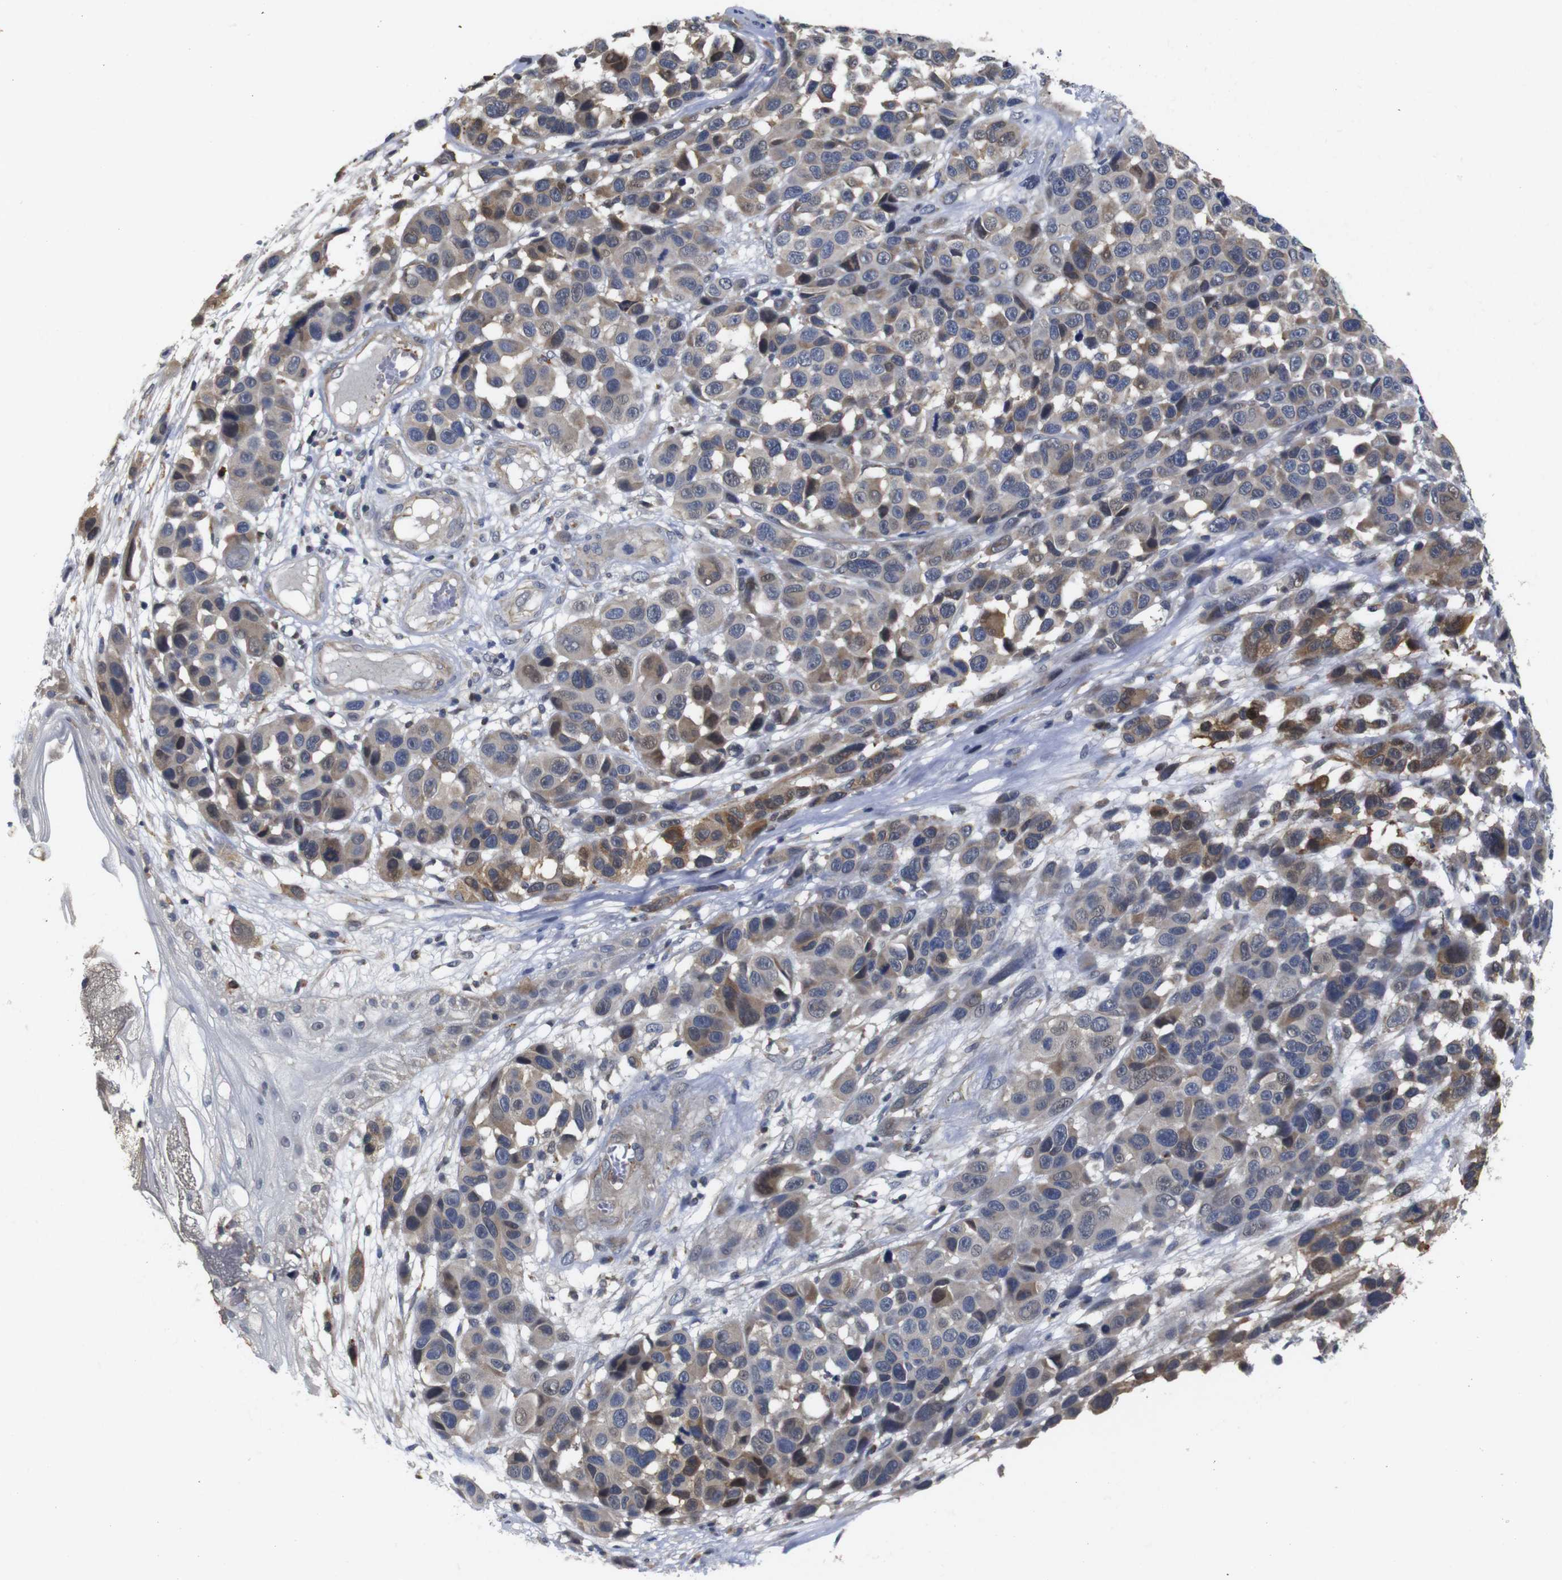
{"staining": {"intensity": "moderate", "quantity": "25%-75%", "location": "cytoplasmic/membranous"}, "tissue": "melanoma", "cell_type": "Tumor cells", "image_type": "cancer", "snomed": [{"axis": "morphology", "description": "Malignant melanoma, NOS"}, {"axis": "topography", "description": "Skin"}], "caption": "A high-resolution photomicrograph shows IHC staining of melanoma, which reveals moderate cytoplasmic/membranous staining in about 25%-75% of tumor cells.", "gene": "FNTA", "patient": {"sex": "male", "age": 53}}